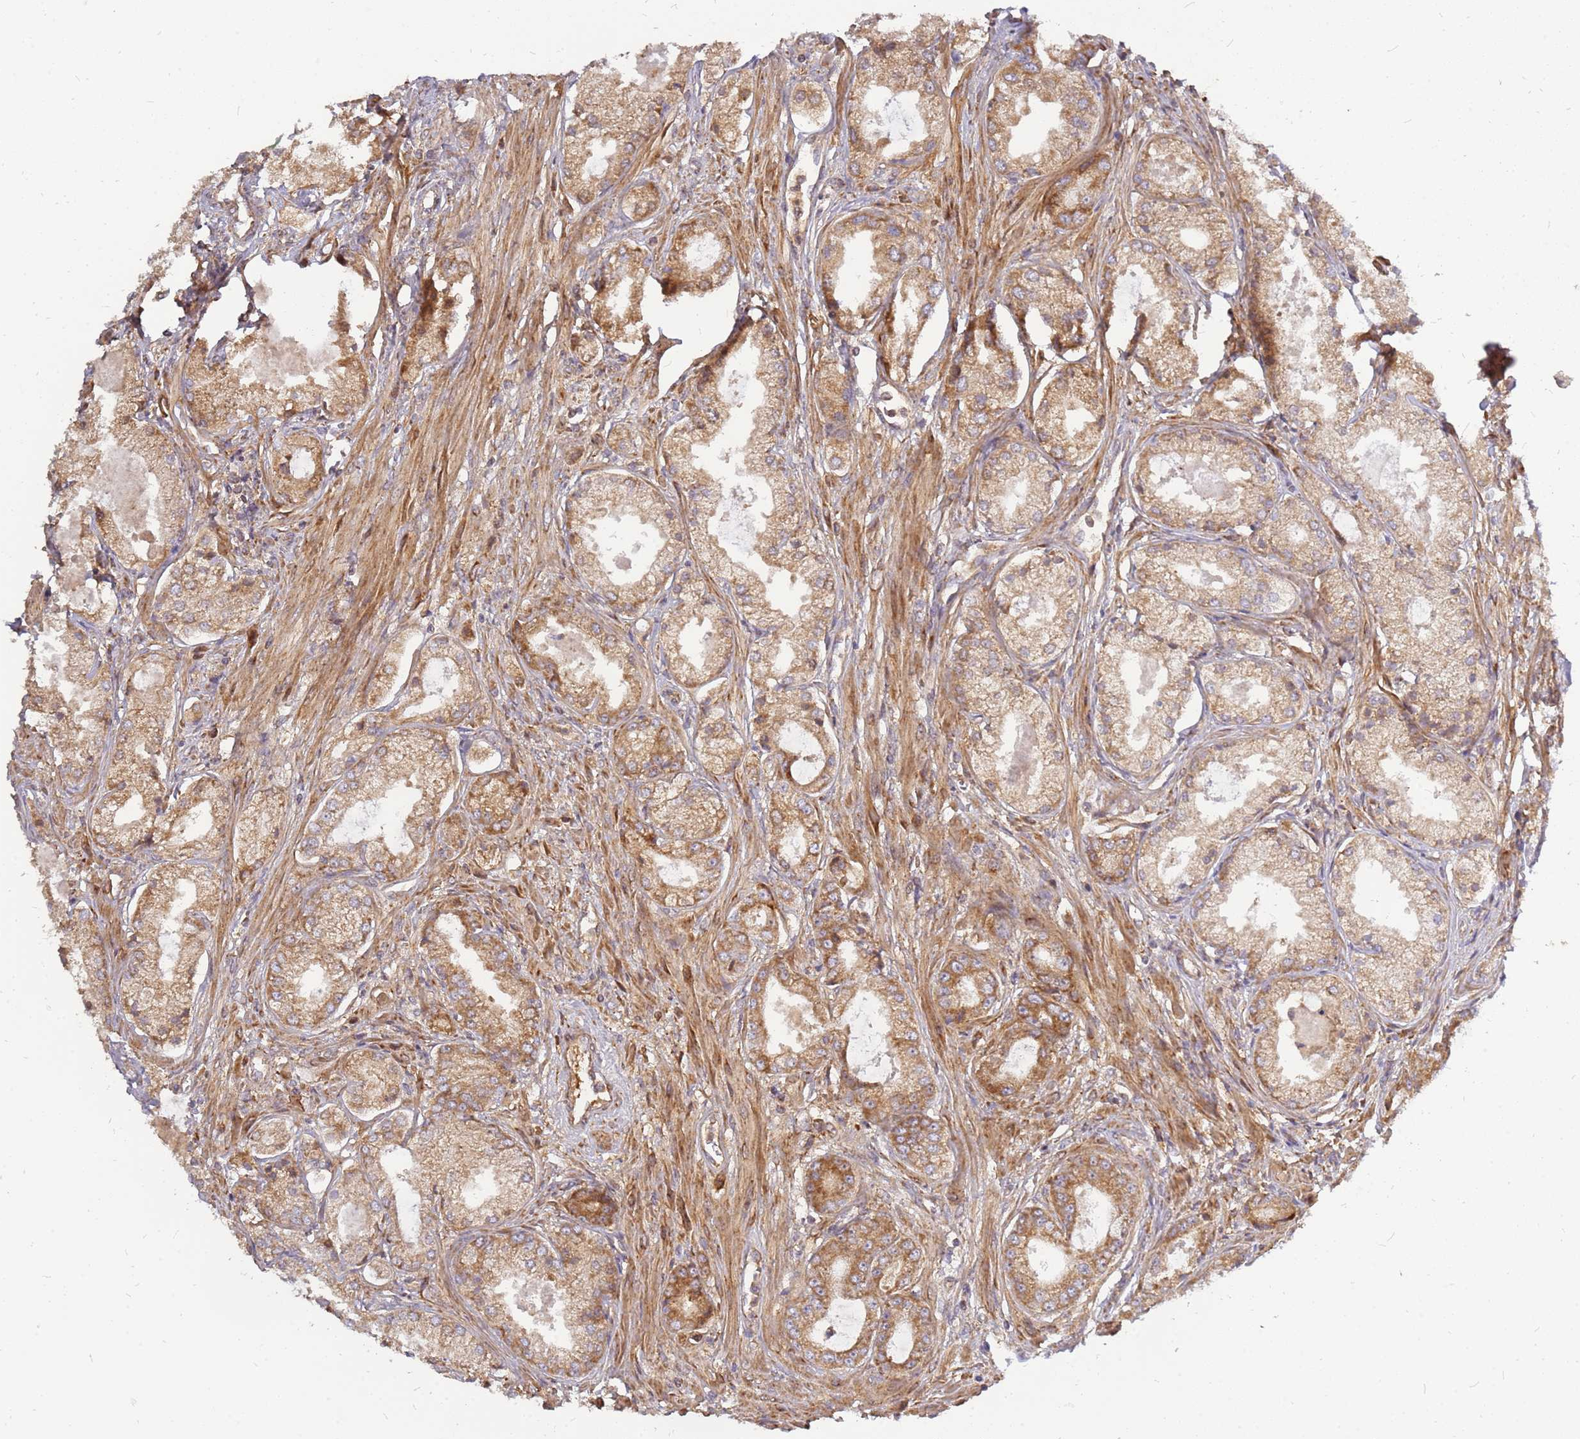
{"staining": {"intensity": "moderate", "quantity": ">75%", "location": "cytoplasmic/membranous"}, "tissue": "prostate cancer", "cell_type": "Tumor cells", "image_type": "cancer", "snomed": [{"axis": "morphology", "description": "Adenocarcinoma, Low grade"}, {"axis": "topography", "description": "Prostate"}], "caption": "Low-grade adenocarcinoma (prostate) stained for a protein (brown) shows moderate cytoplasmic/membranous positive staining in about >75% of tumor cells.", "gene": "CCDC159", "patient": {"sex": "male", "age": 68}}